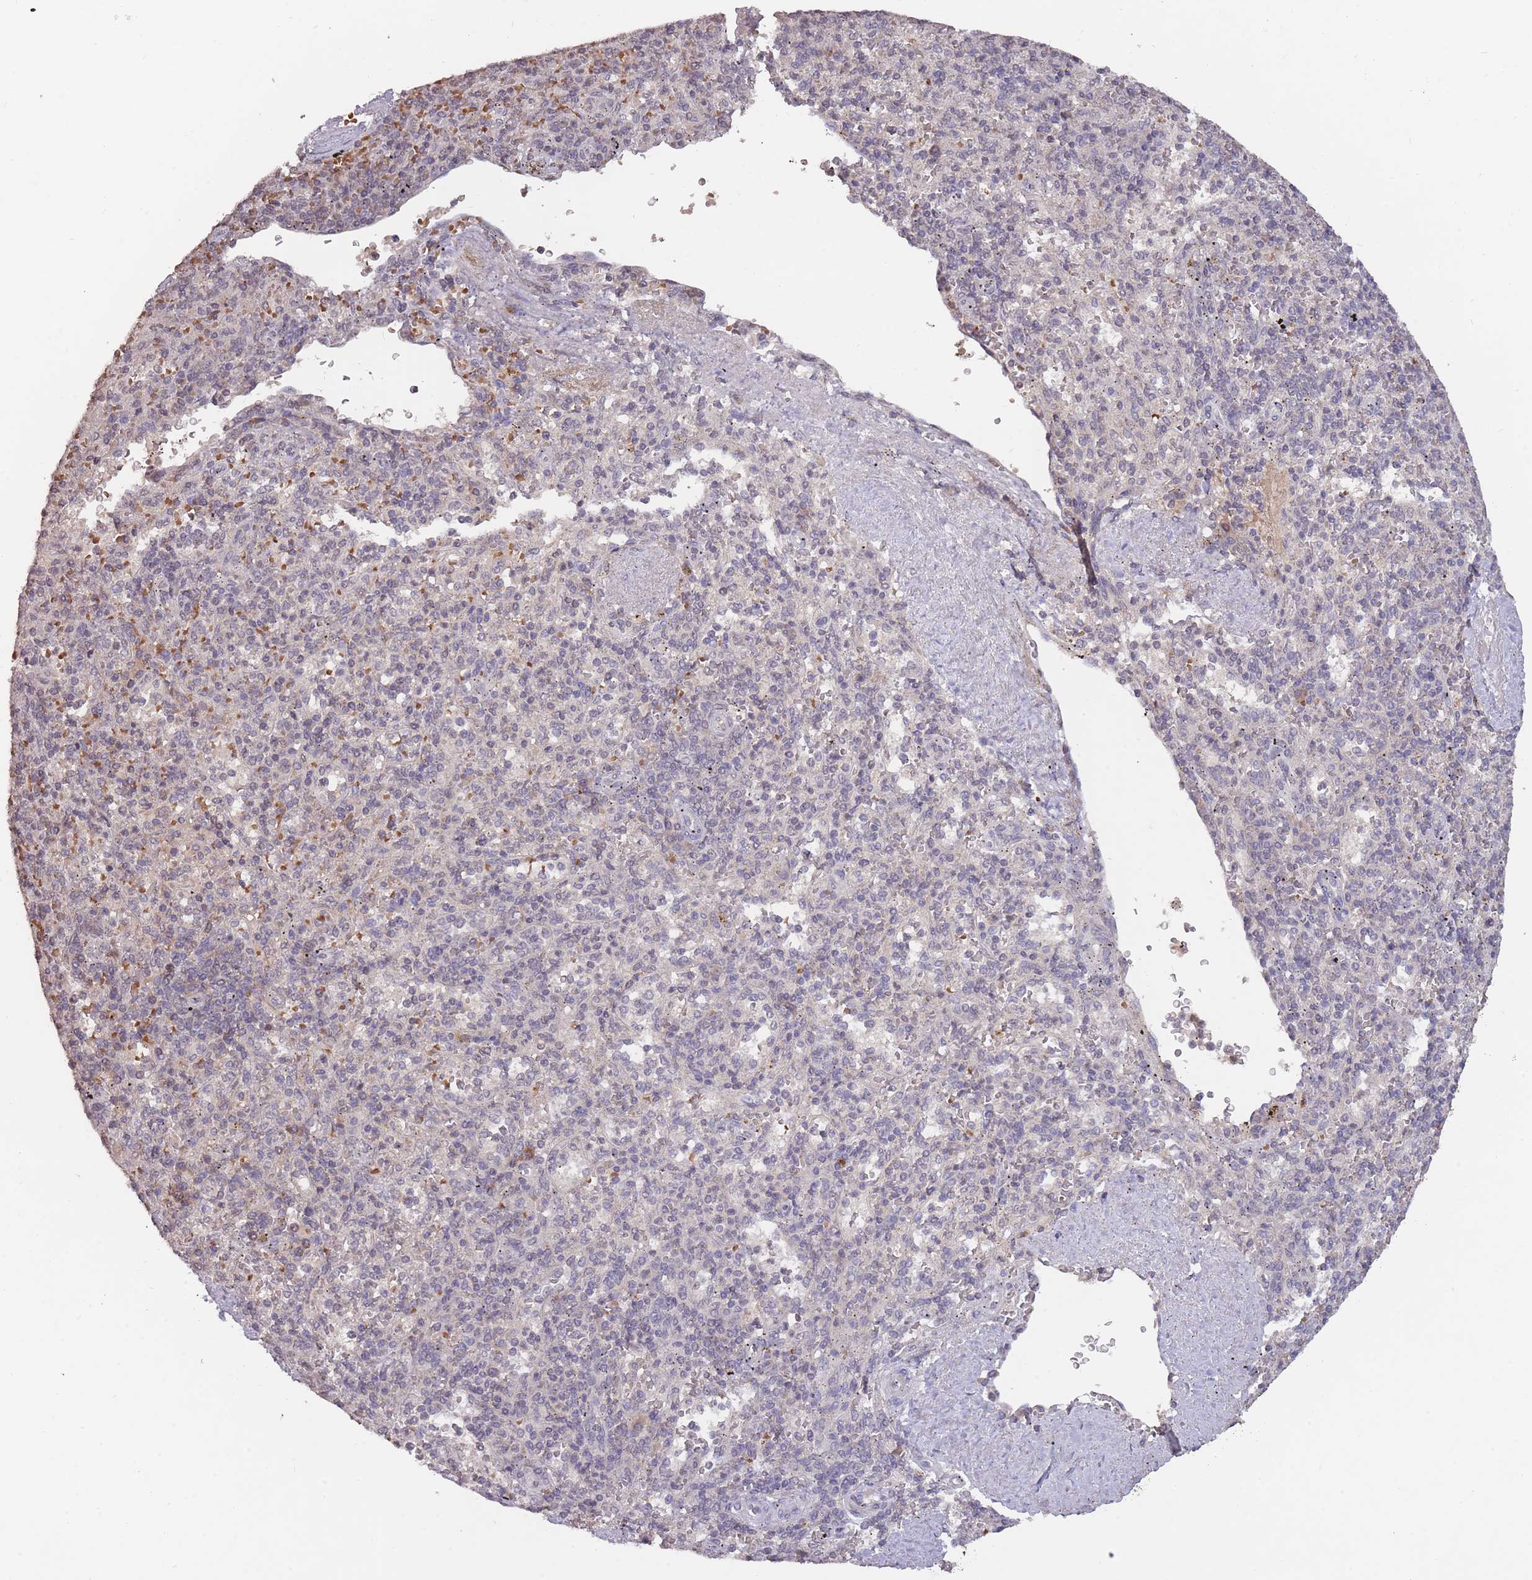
{"staining": {"intensity": "negative", "quantity": "none", "location": "none"}, "tissue": "spleen", "cell_type": "Cells in red pulp", "image_type": "normal", "snomed": [{"axis": "morphology", "description": "Normal tissue, NOS"}, {"axis": "topography", "description": "Spleen"}], "caption": "Immunohistochemical staining of benign spleen demonstrates no significant staining in cells in red pulp. (DAB immunohistochemistry with hematoxylin counter stain).", "gene": "ADCYAP1R1", "patient": {"sex": "male", "age": 82}}